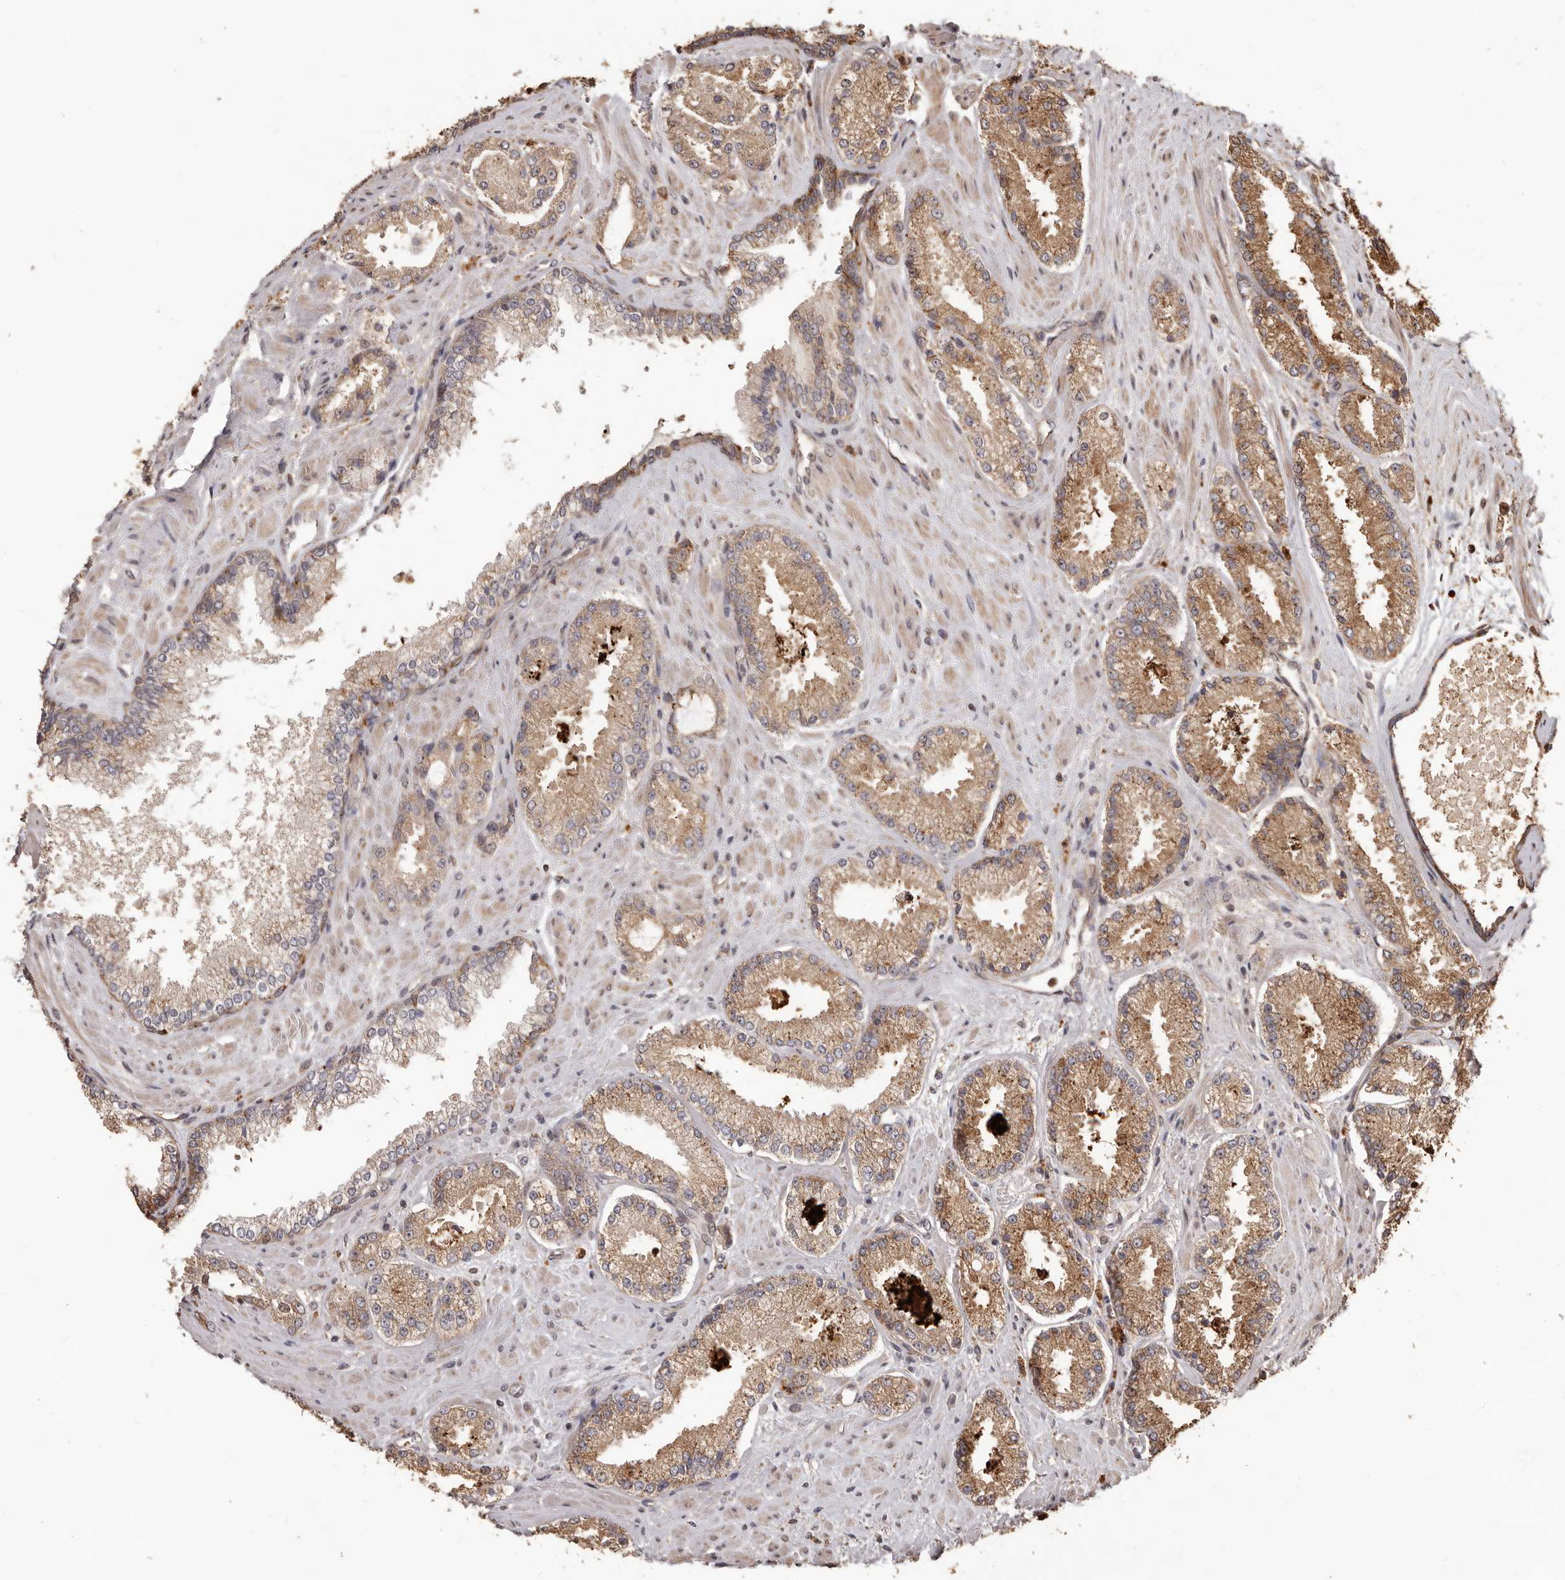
{"staining": {"intensity": "moderate", "quantity": "25%-75%", "location": "cytoplasmic/membranous"}, "tissue": "prostate cancer", "cell_type": "Tumor cells", "image_type": "cancer", "snomed": [{"axis": "morphology", "description": "Adenocarcinoma, High grade"}, {"axis": "topography", "description": "Prostate"}], "caption": "Tumor cells exhibit moderate cytoplasmic/membranous staining in about 25%-75% of cells in prostate cancer (adenocarcinoma (high-grade)). The staining was performed using DAB (3,3'-diaminobenzidine) to visualize the protein expression in brown, while the nuclei were stained in blue with hematoxylin (Magnification: 20x).", "gene": "MTO1", "patient": {"sex": "male", "age": 73}}